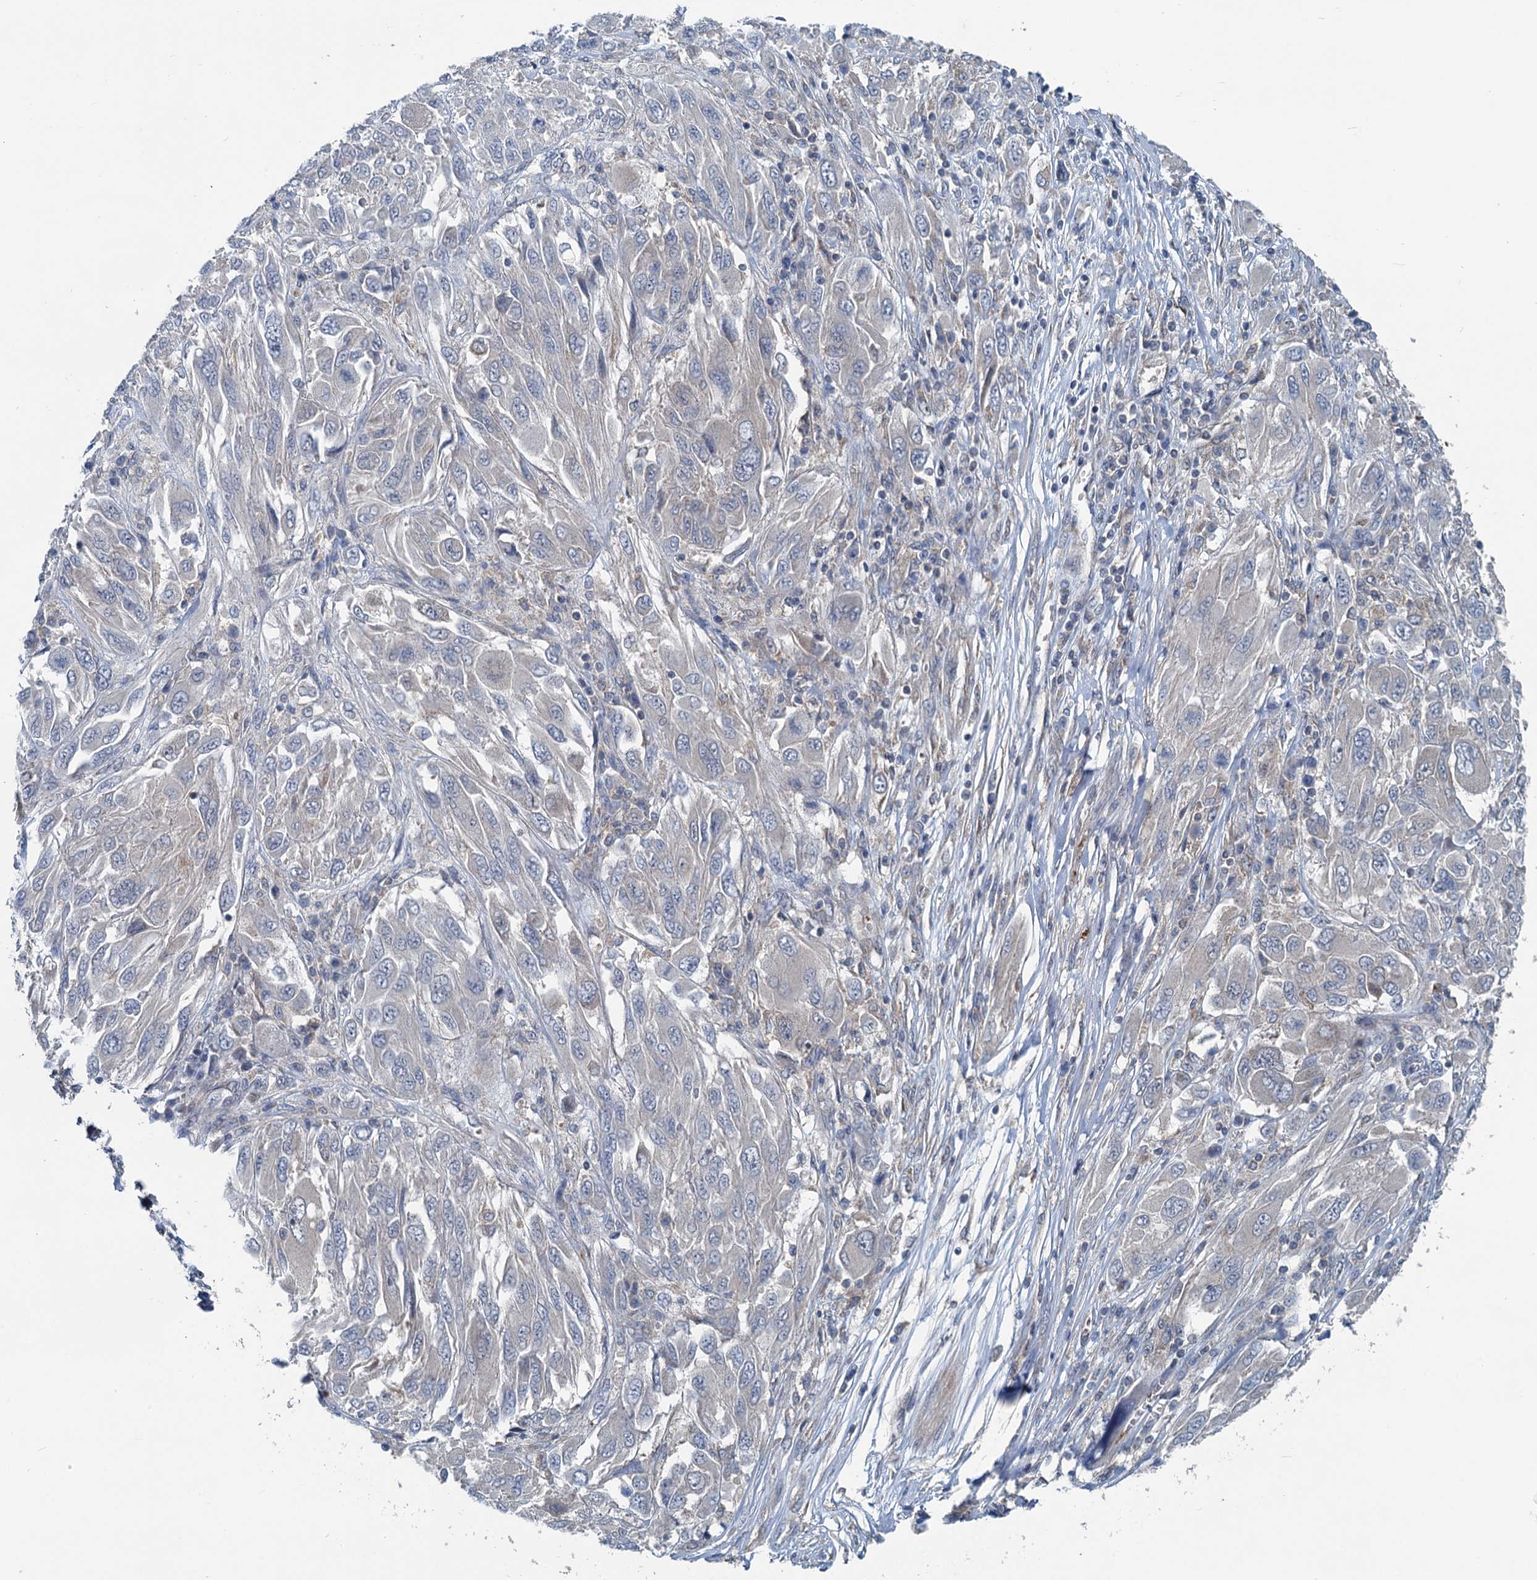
{"staining": {"intensity": "negative", "quantity": "none", "location": "none"}, "tissue": "melanoma", "cell_type": "Tumor cells", "image_type": "cancer", "snomed": [{"axis": "morphology", "description": "Malignant melanoma, NOS"}, {"axis": "topography", "description": "Skin"}], "caption": "DAB immunohistochemical staining of human malignant melanoma reveals no significant expression in tumor cells. (Brightfield microscopy of DAB (3,3'-diaminobenzidine) immunohistochemistry (IHC) at high magnification).", "gene": "GCLM", "patient": {"sex": "female", "age": 91}}